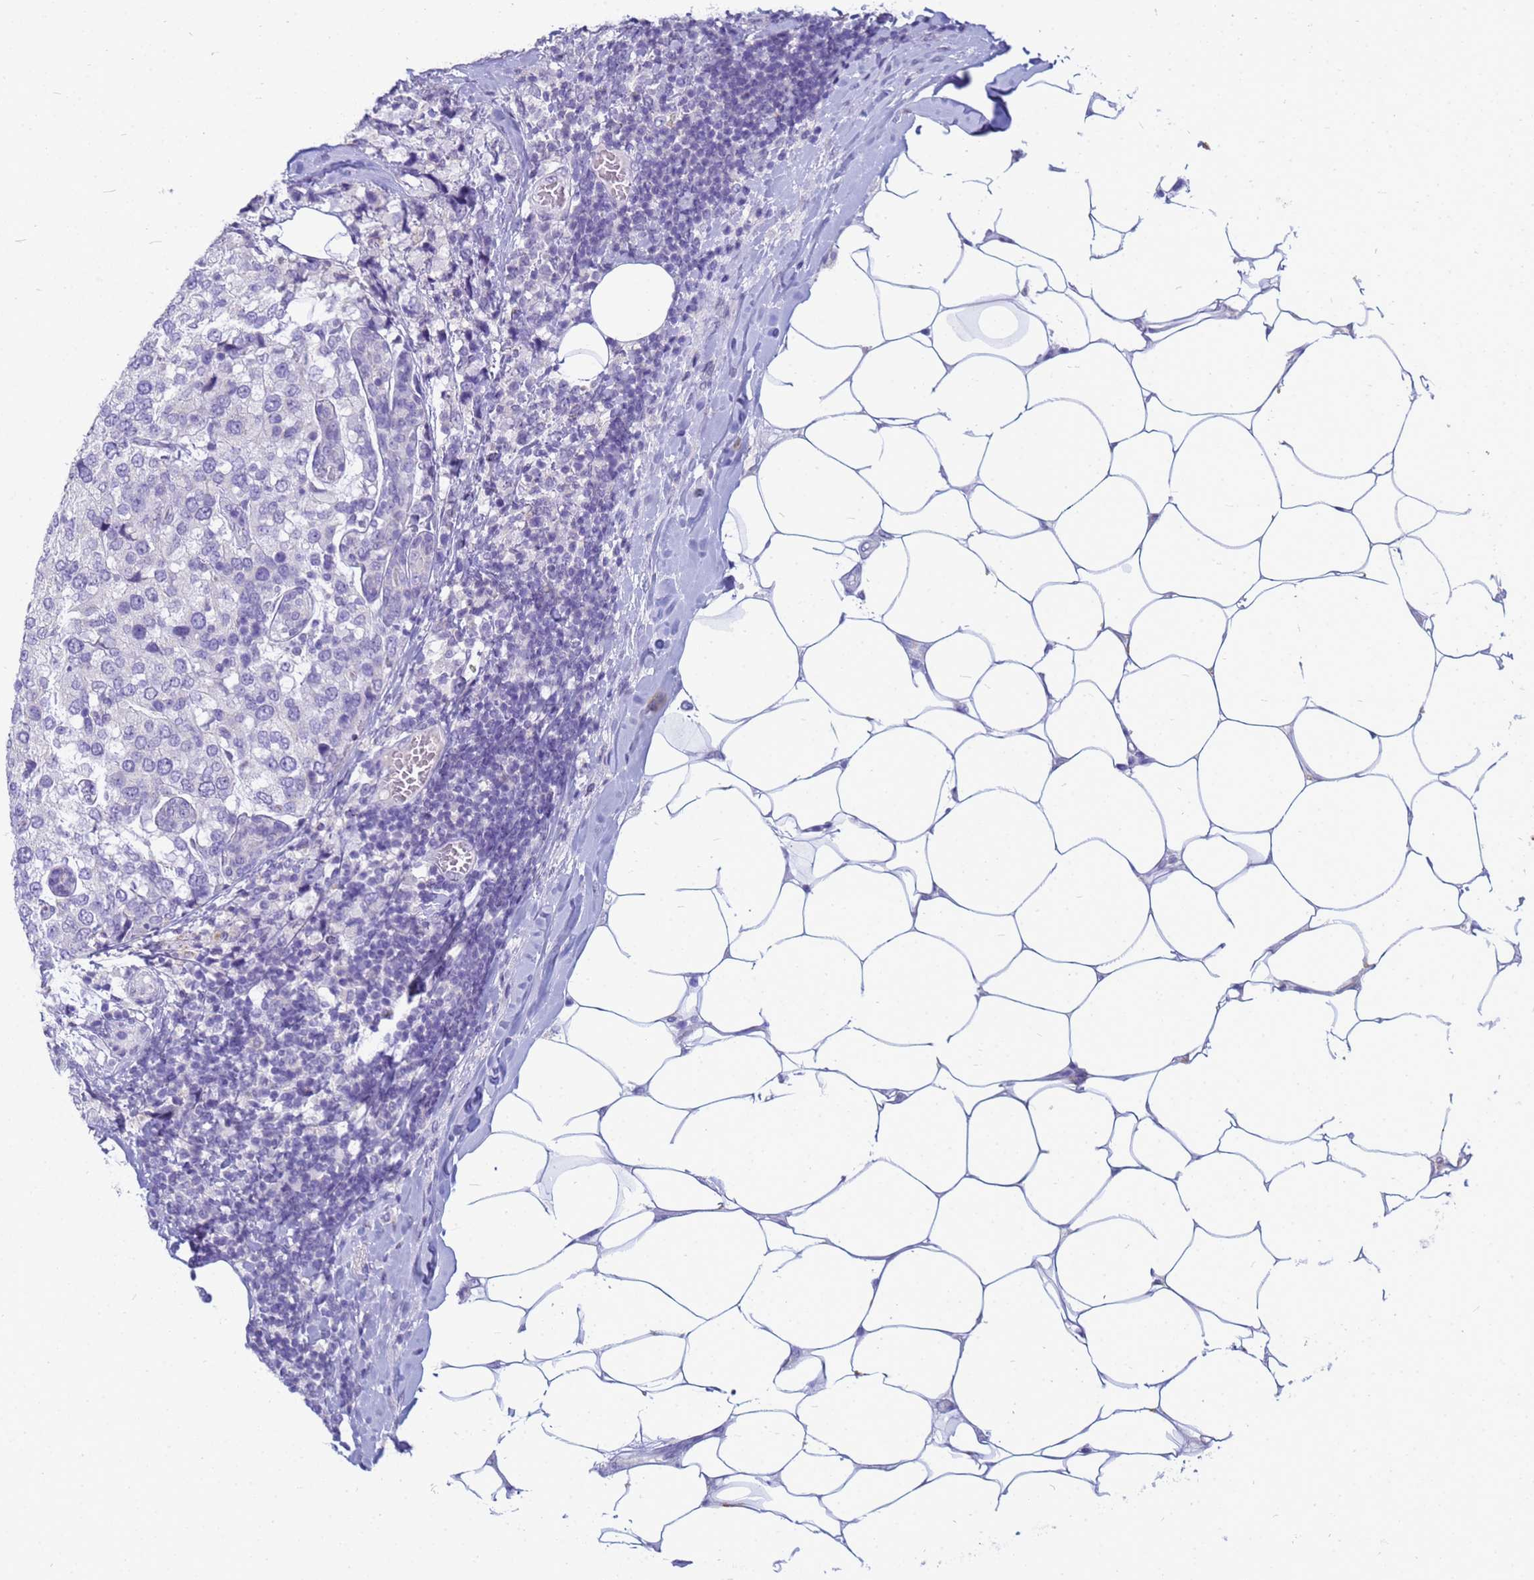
{"staining": {"intensity": "negative", "quantity": "none", "location": "none"}, "tissue": "breast cancer", "cell_type": "Tumor cells", "image_type": "cancer", "snomed": [{"axis": "morphology", "description": "Lobular carcinoma"}, {"axis": "topography", "description": "Breast"}], "caption": "High magnification brightfield microscopy of breast lobular carcinoma stained with DAB (3,3'-diaminobenzidine) (brown) and counterstained with hematoxylin (blue): tumor cells show no significant positivity. The staining was performed using DAB to visualize the protein expression in brown, while the nuclei were stained in blue with hematoxylin (Magnification: 20x).", "gene": "B3GNT8", "patient": {"sex": "female", "age": 59}}